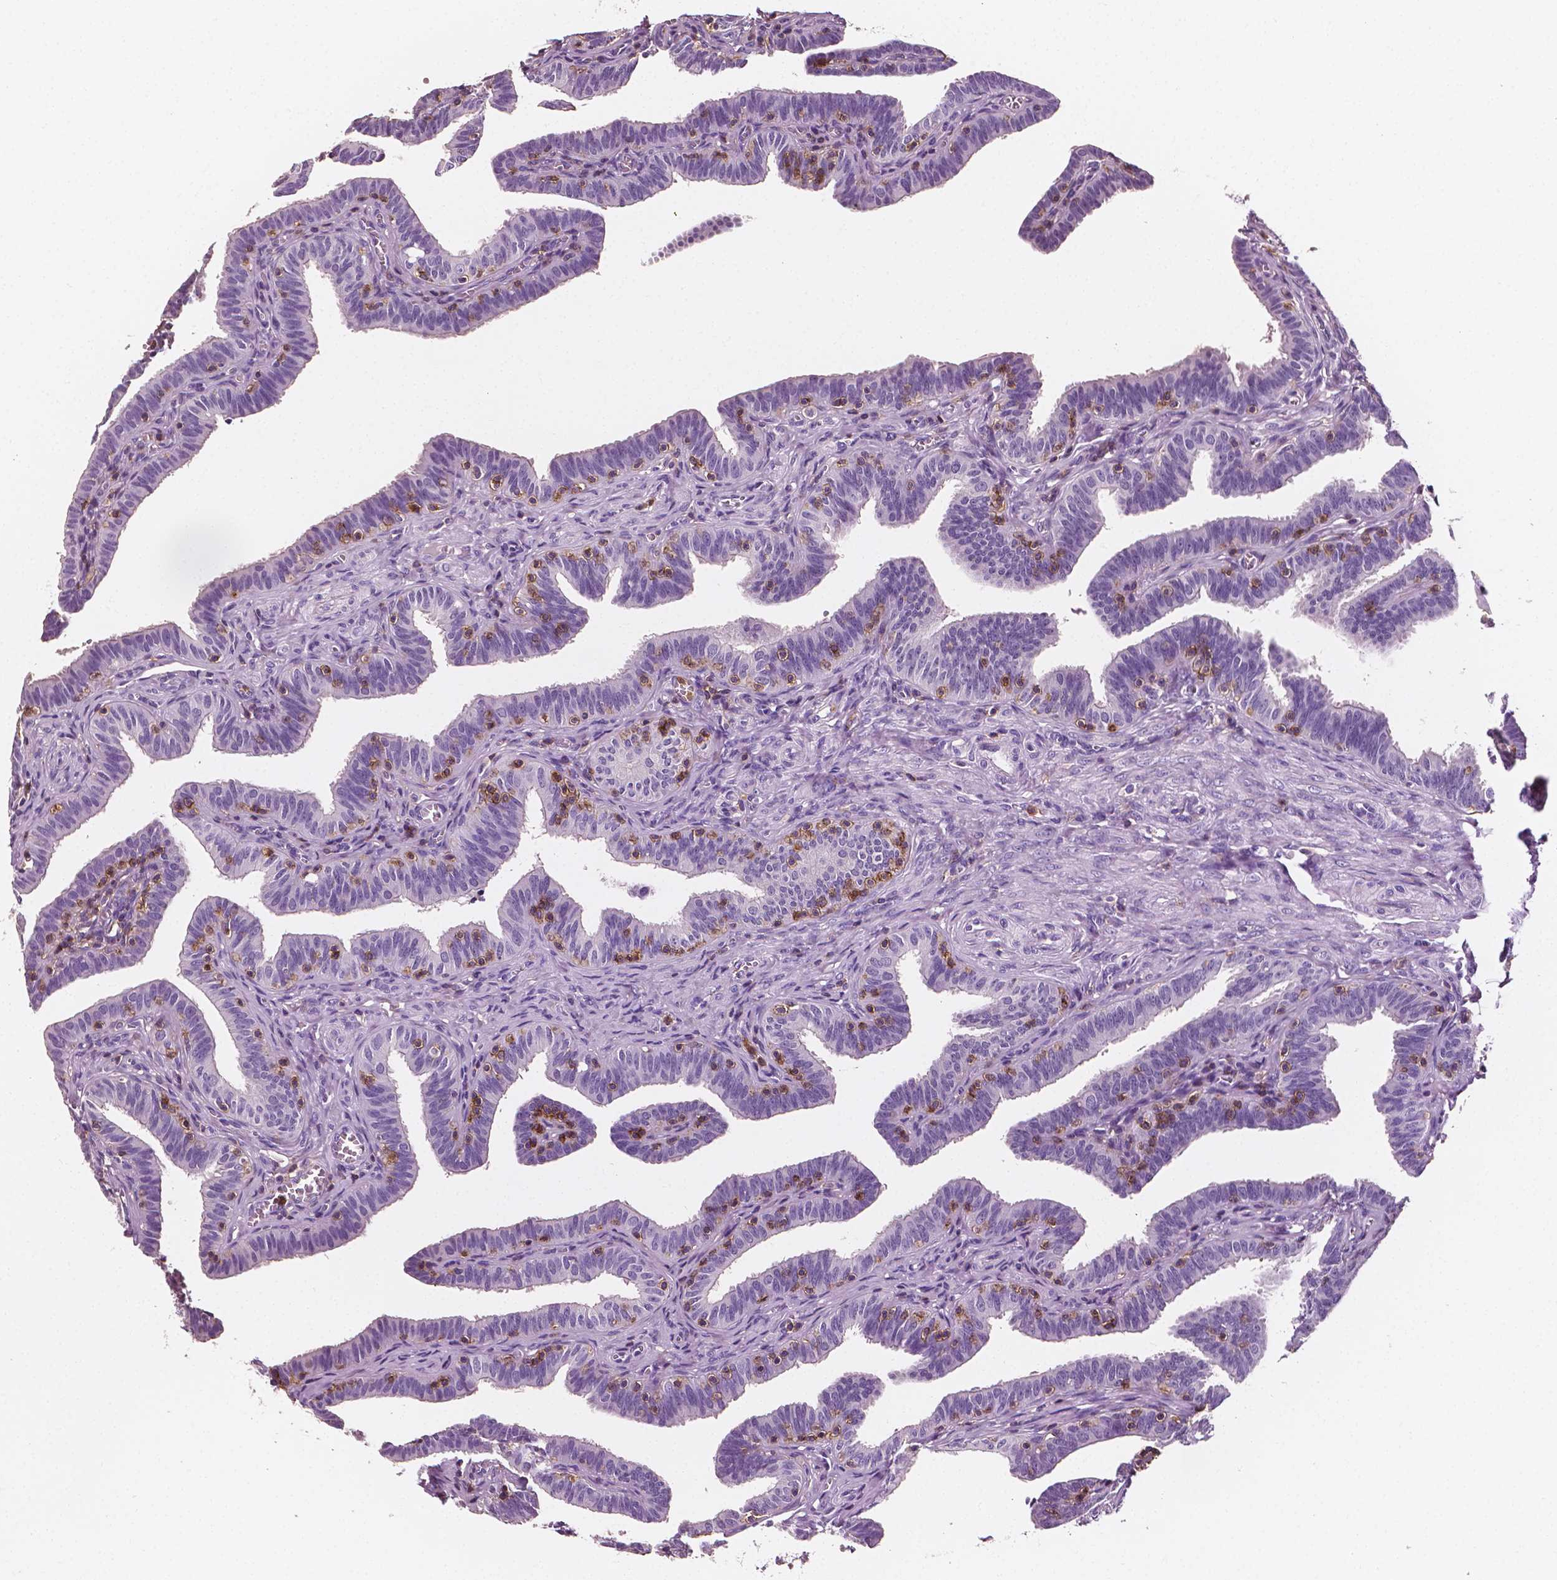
{"staining": {"intensity": "negative", "quantity": "none", "location": "none"}, "tissue": "fallopian tube", "cell_type": "Glandular cells", "image_type": "normal", "snomed": [{"axis": "morphology", "description": "Normal tissue, NOS"}, {"axis": "topography", "description": "Fallopian tube"}], "caption": "DAB (3,3'-diaminobenzidine) immunohistochemical staining of benign human fallopian tube exhibits no significant expression in glandular cells.", "gene": "PTPRC", "patient": {"sex": "female", "age": 25}}